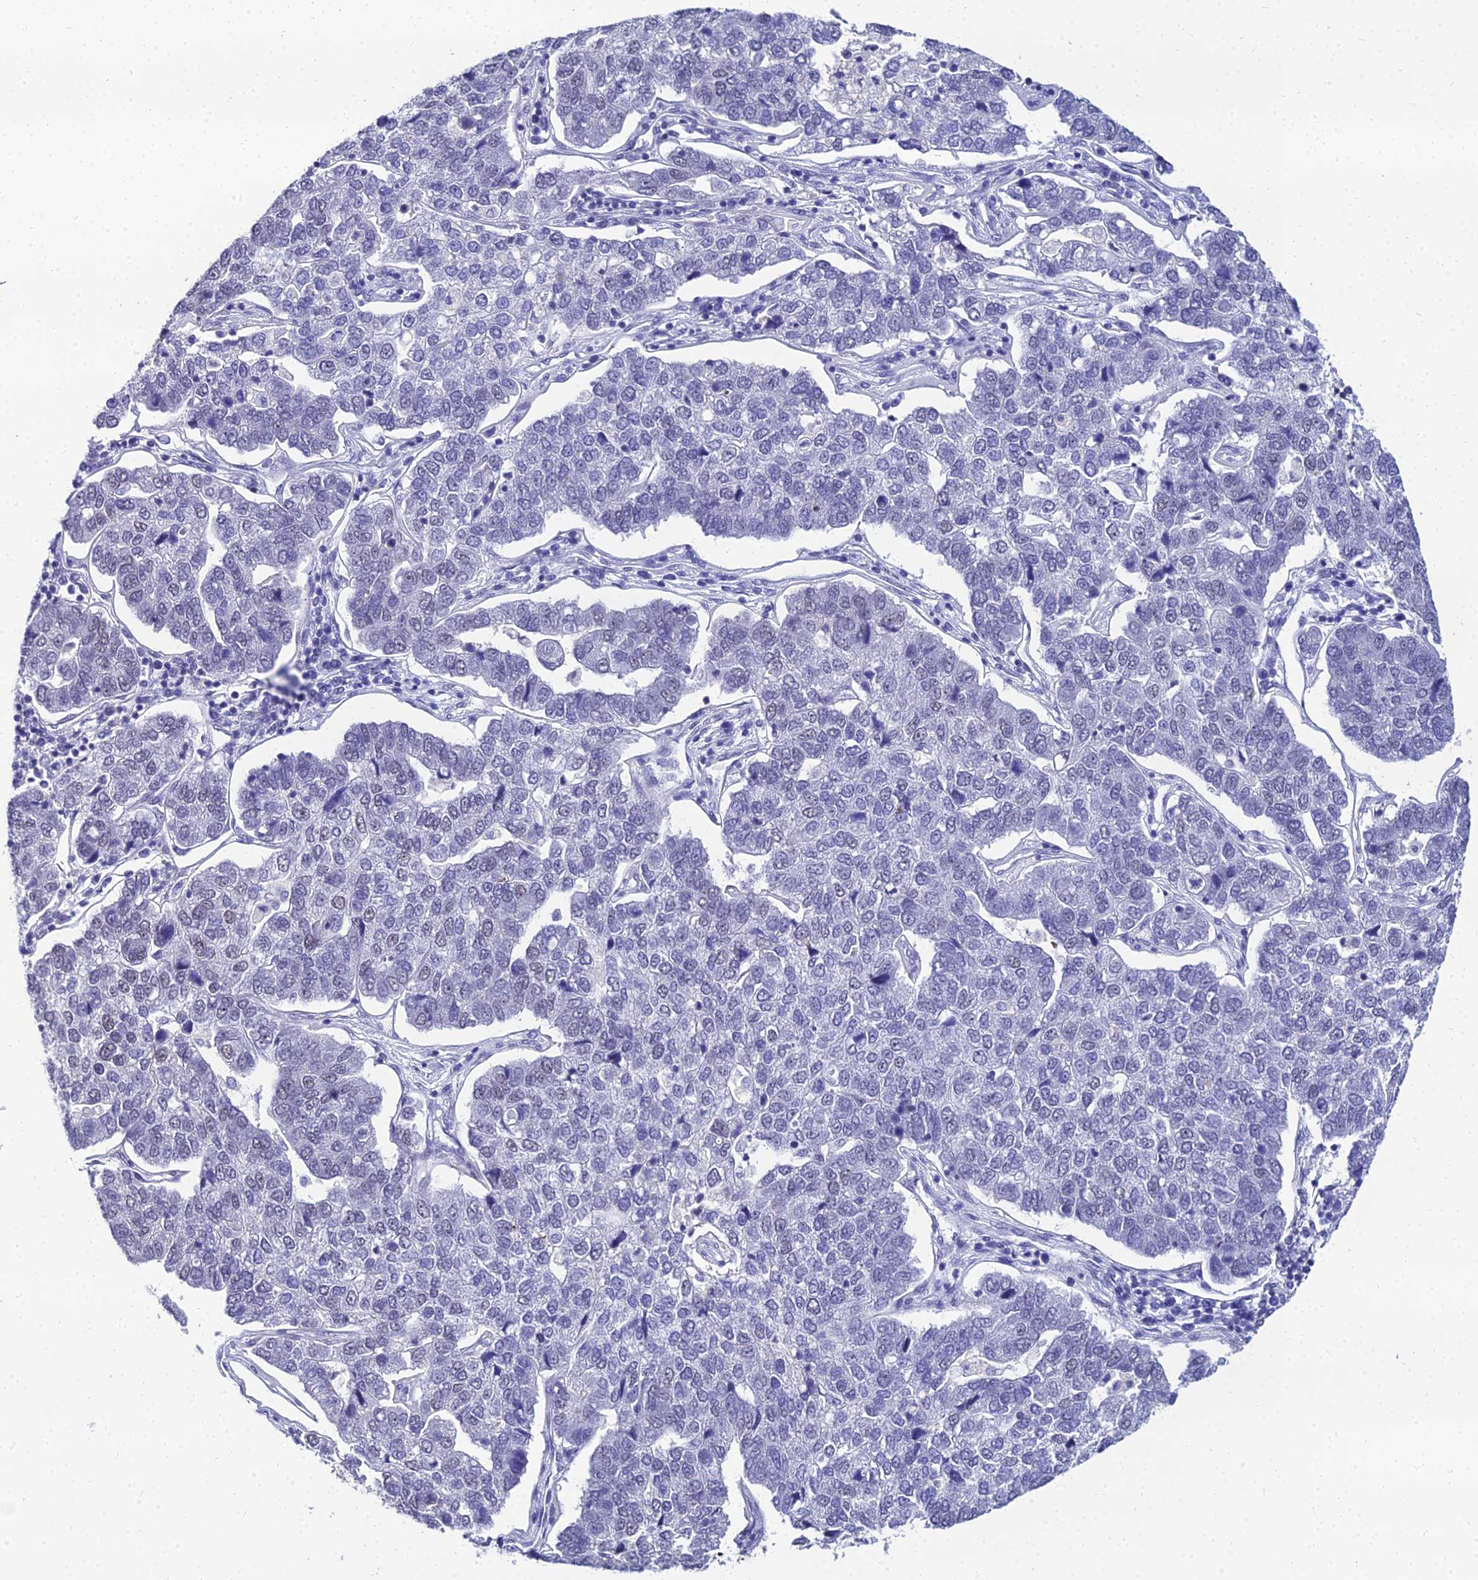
{"staining": {"intensity": "negative", "quantity": "none", "location": "none"}, "tissue": "pancreatic cancer", "cell_type": "Tumor cells", "image_type": "cancer", "snomed": [{"axis": "morphology", "description": "Adenocarcinoma, NOS"}, {"axis": "topography", "description": "Pancreas"}], "caption": "Immunohistochemistry of pancreatic cancer (adenocarcinoma) exhibits no expression in tumor cells.", "gene": "PPP4R2", "patient": {"sex": "female", "age": 61}}